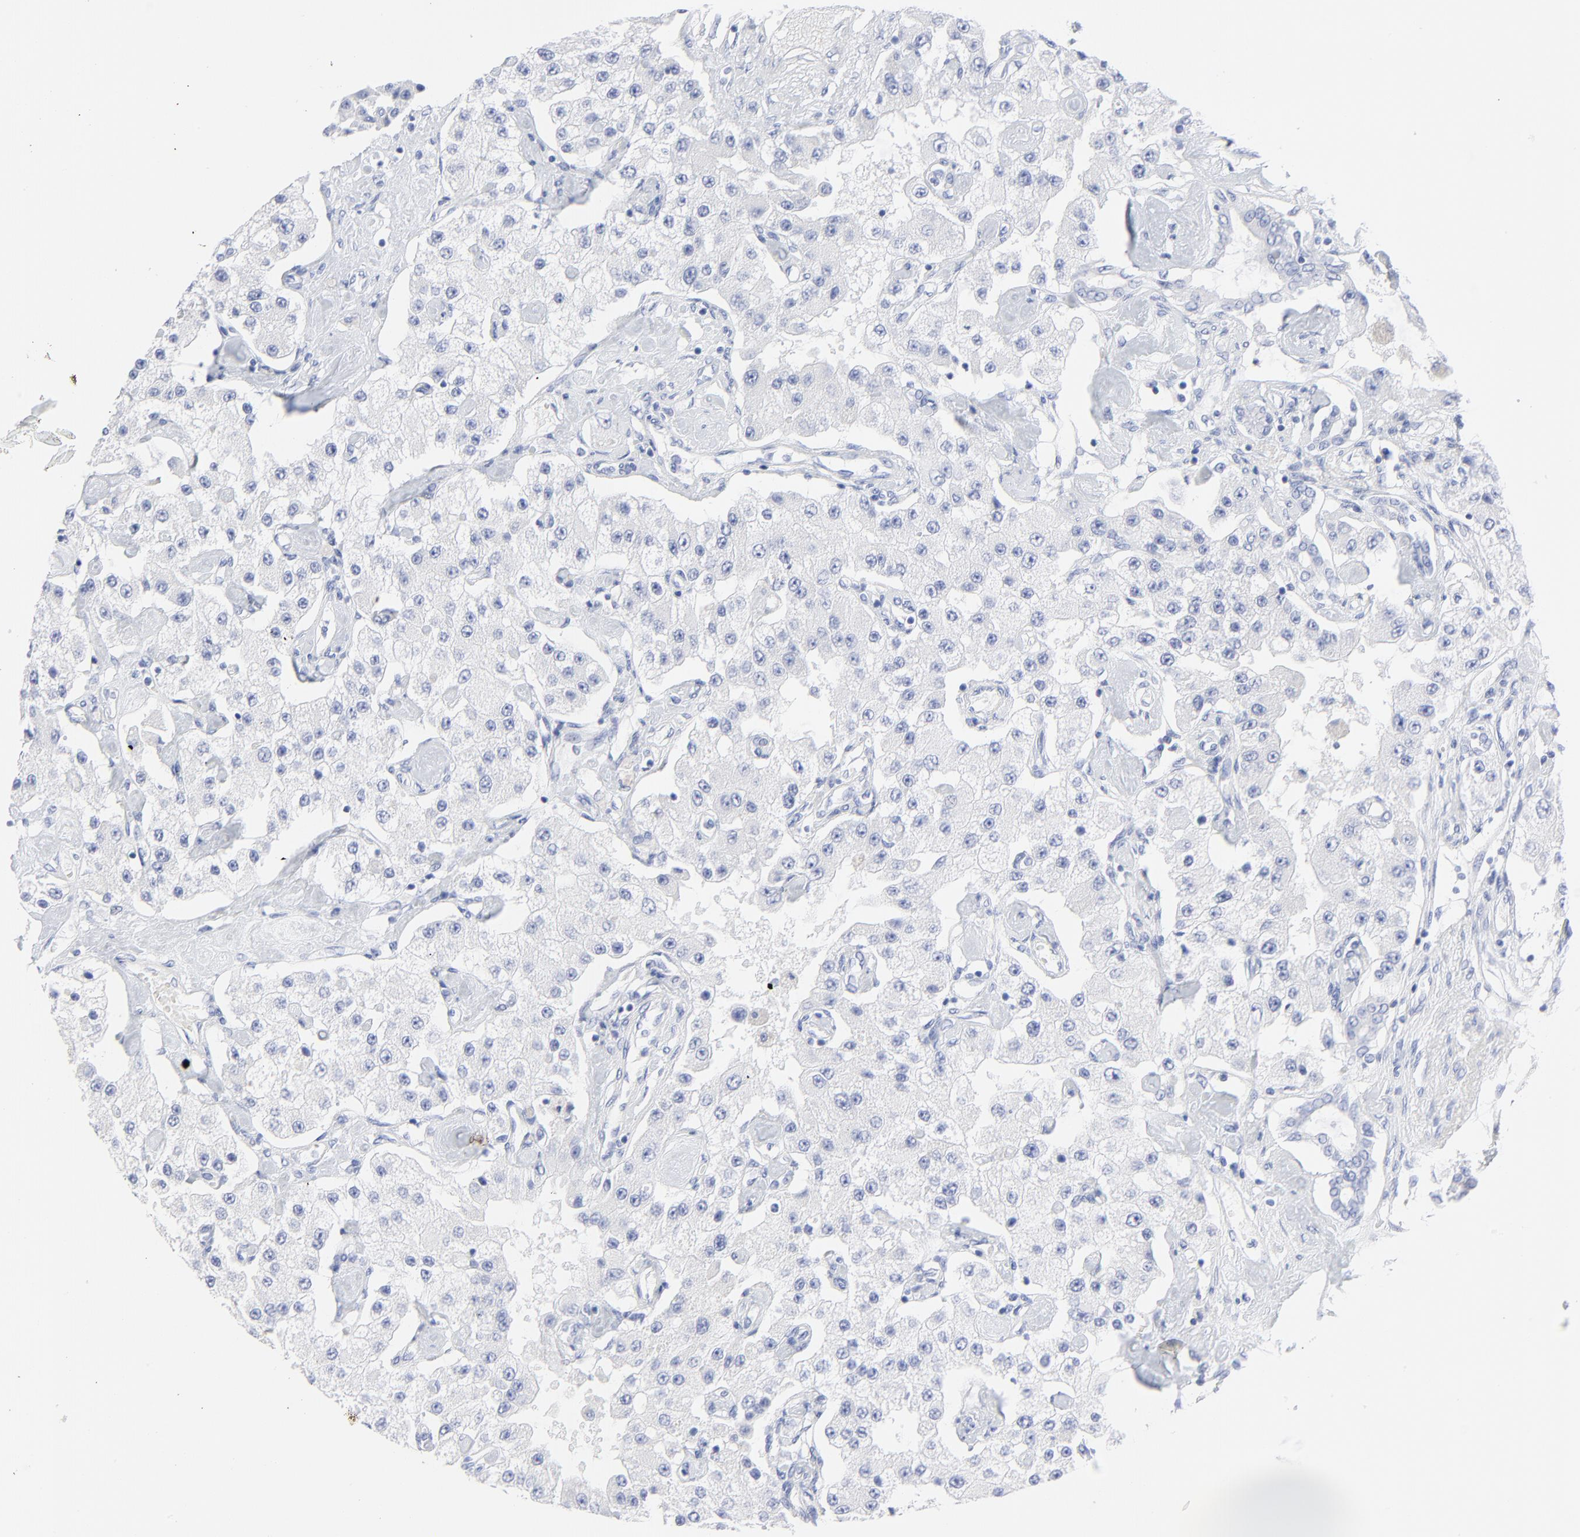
{"staining": {"intensity": "negative", "quantity": "none", "location": "none"}, "tissue": "carcinoid", "cell_type": "Tumor cells", "image_type": "cancer", "snomed": [{"axis": "morphology", "description": "Carcinoid, malignant, NOS"}, {"axis": "topography", "description": "Pancreas"}], "caption": "Immunohistochemical staining of malignant carcinoid displays no significant staining in tumor cells.", "gene": "PSD3", "patient": {"sex": "male", "age": 41}}